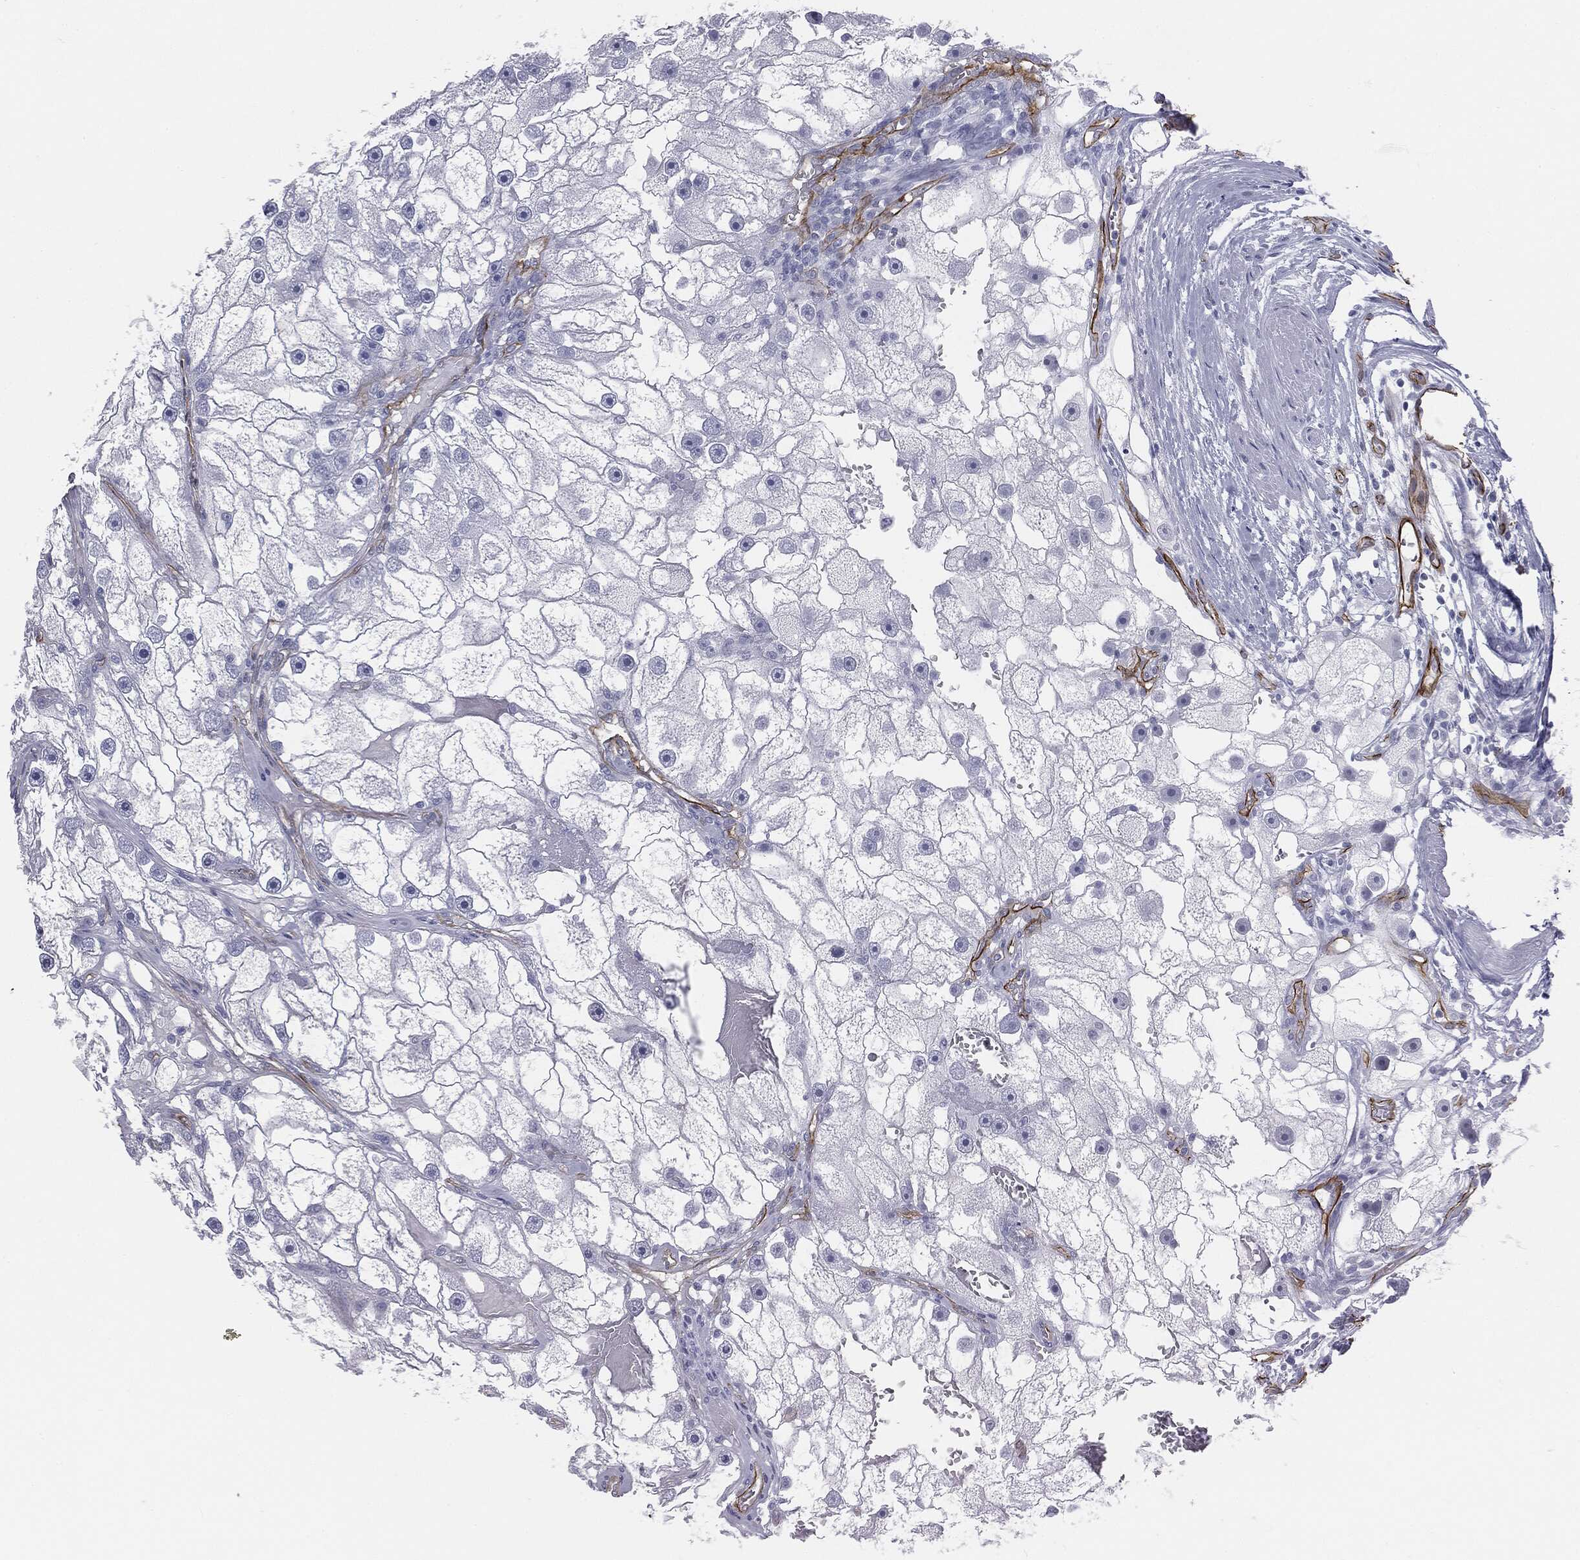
{"staining": {"intensity": "negative", "quantity": "none", "location": "none"}, "tissue": "renal cancer", "cell_type": "Tumor cells", "image_type": "cancer", "snomed": [{"axis": "morphology", "description": "Adenocarcinoma, NOS"}, {"axis": "topography", "description": "Kidney"}], "caption": "Immunohistochemistry histopathology image of human renal cancer stained for a protein (brown), which displays no staining in tumor cells.", "gene": "MUC5AC", "patient": {"sex": "male", "age": 63}}